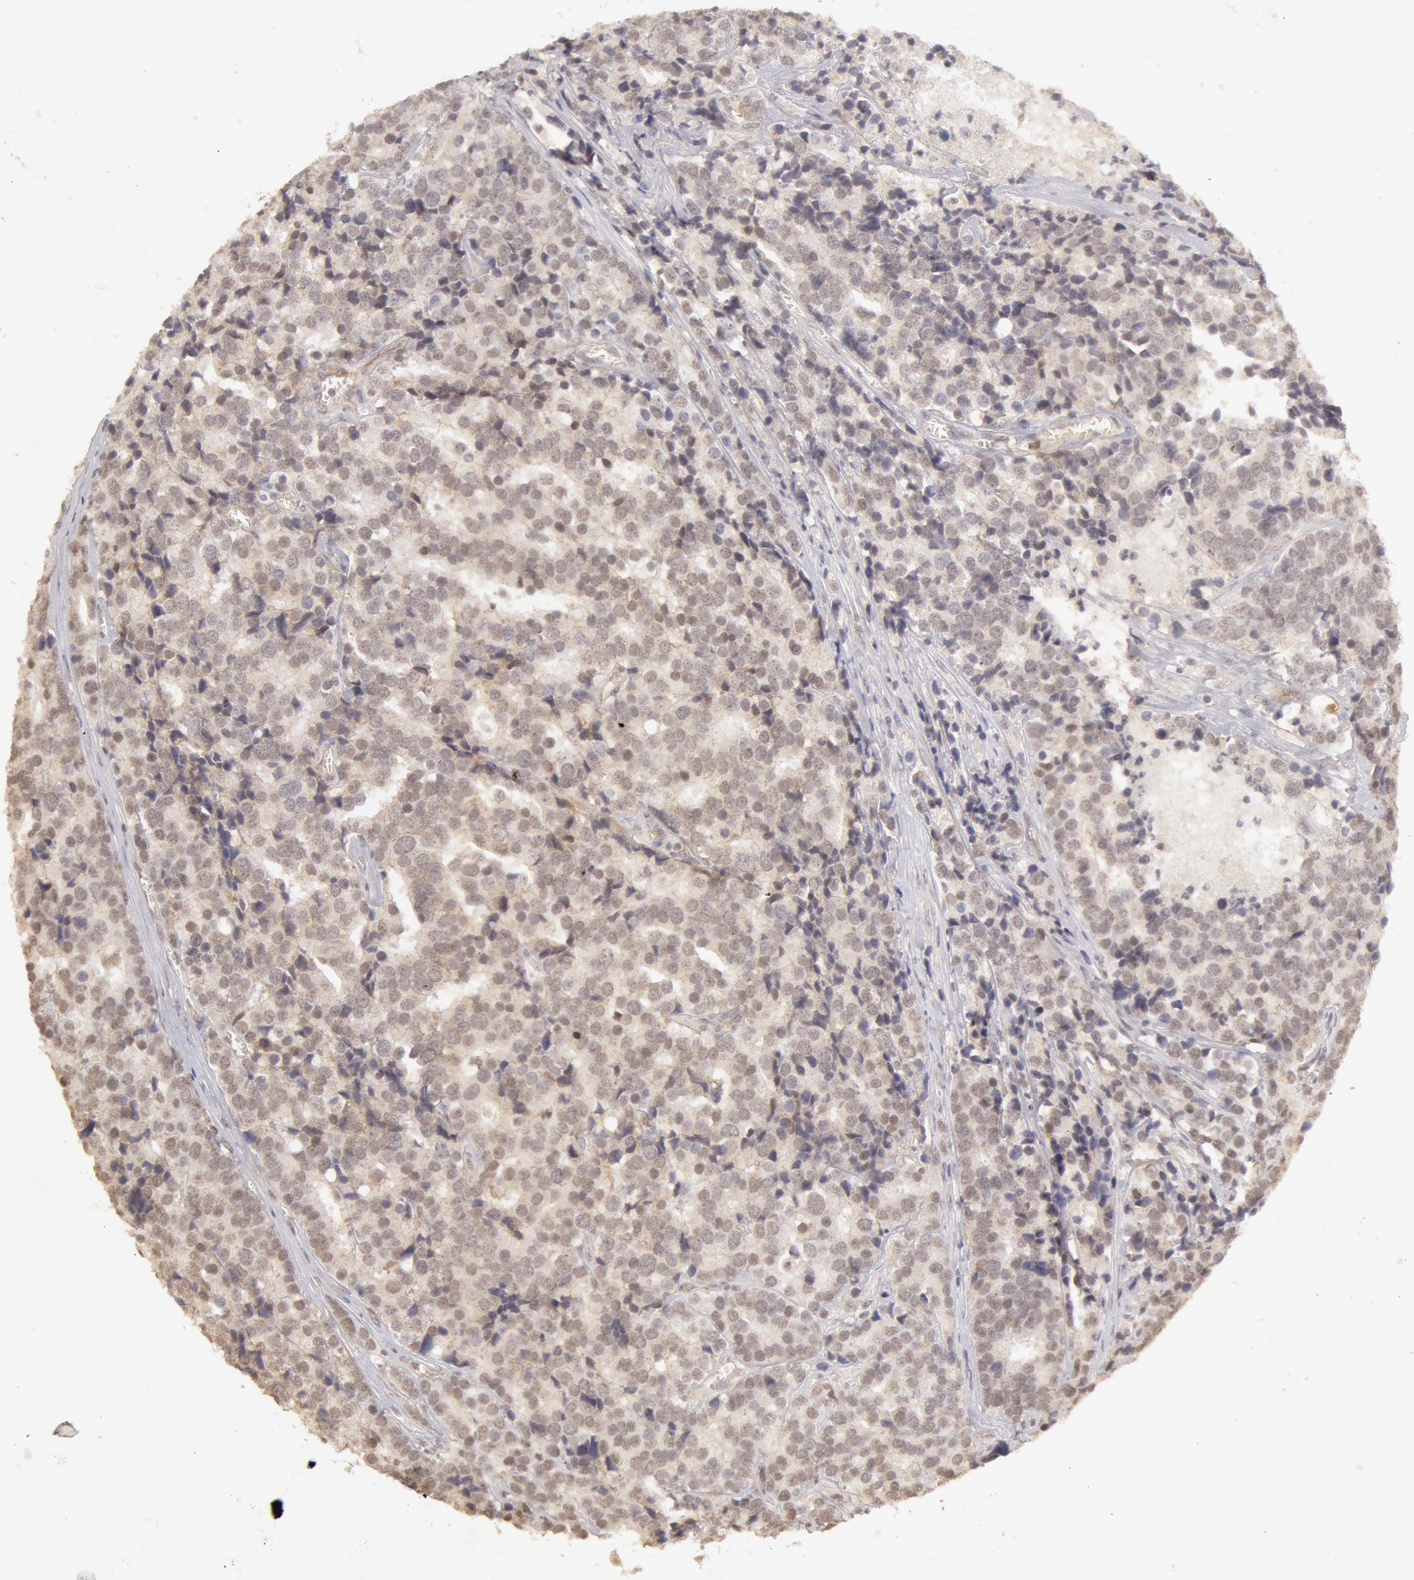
{"staining": {"intensity": "weak", "quantity": ">75%", "location": "cytoplasmic/membranous"}, "tissue": "prostate cancer", "cell_type": "Tumor cells", "image_type": "cancer", "snomed": [{"axis": "morphology", "description": "Adenocarcinoma, High grade"}, {"axis": "topography", "description": "Prostate"}], "caption": "The image displays immunohistochemical staining of prostate high-grade adenocarcinoma. There is weak cytoplasmic/membranous expression is present in about >75% of tumor cells.", "gene": "ADAM10", "patient": {"sex": "male", "age": 71}}